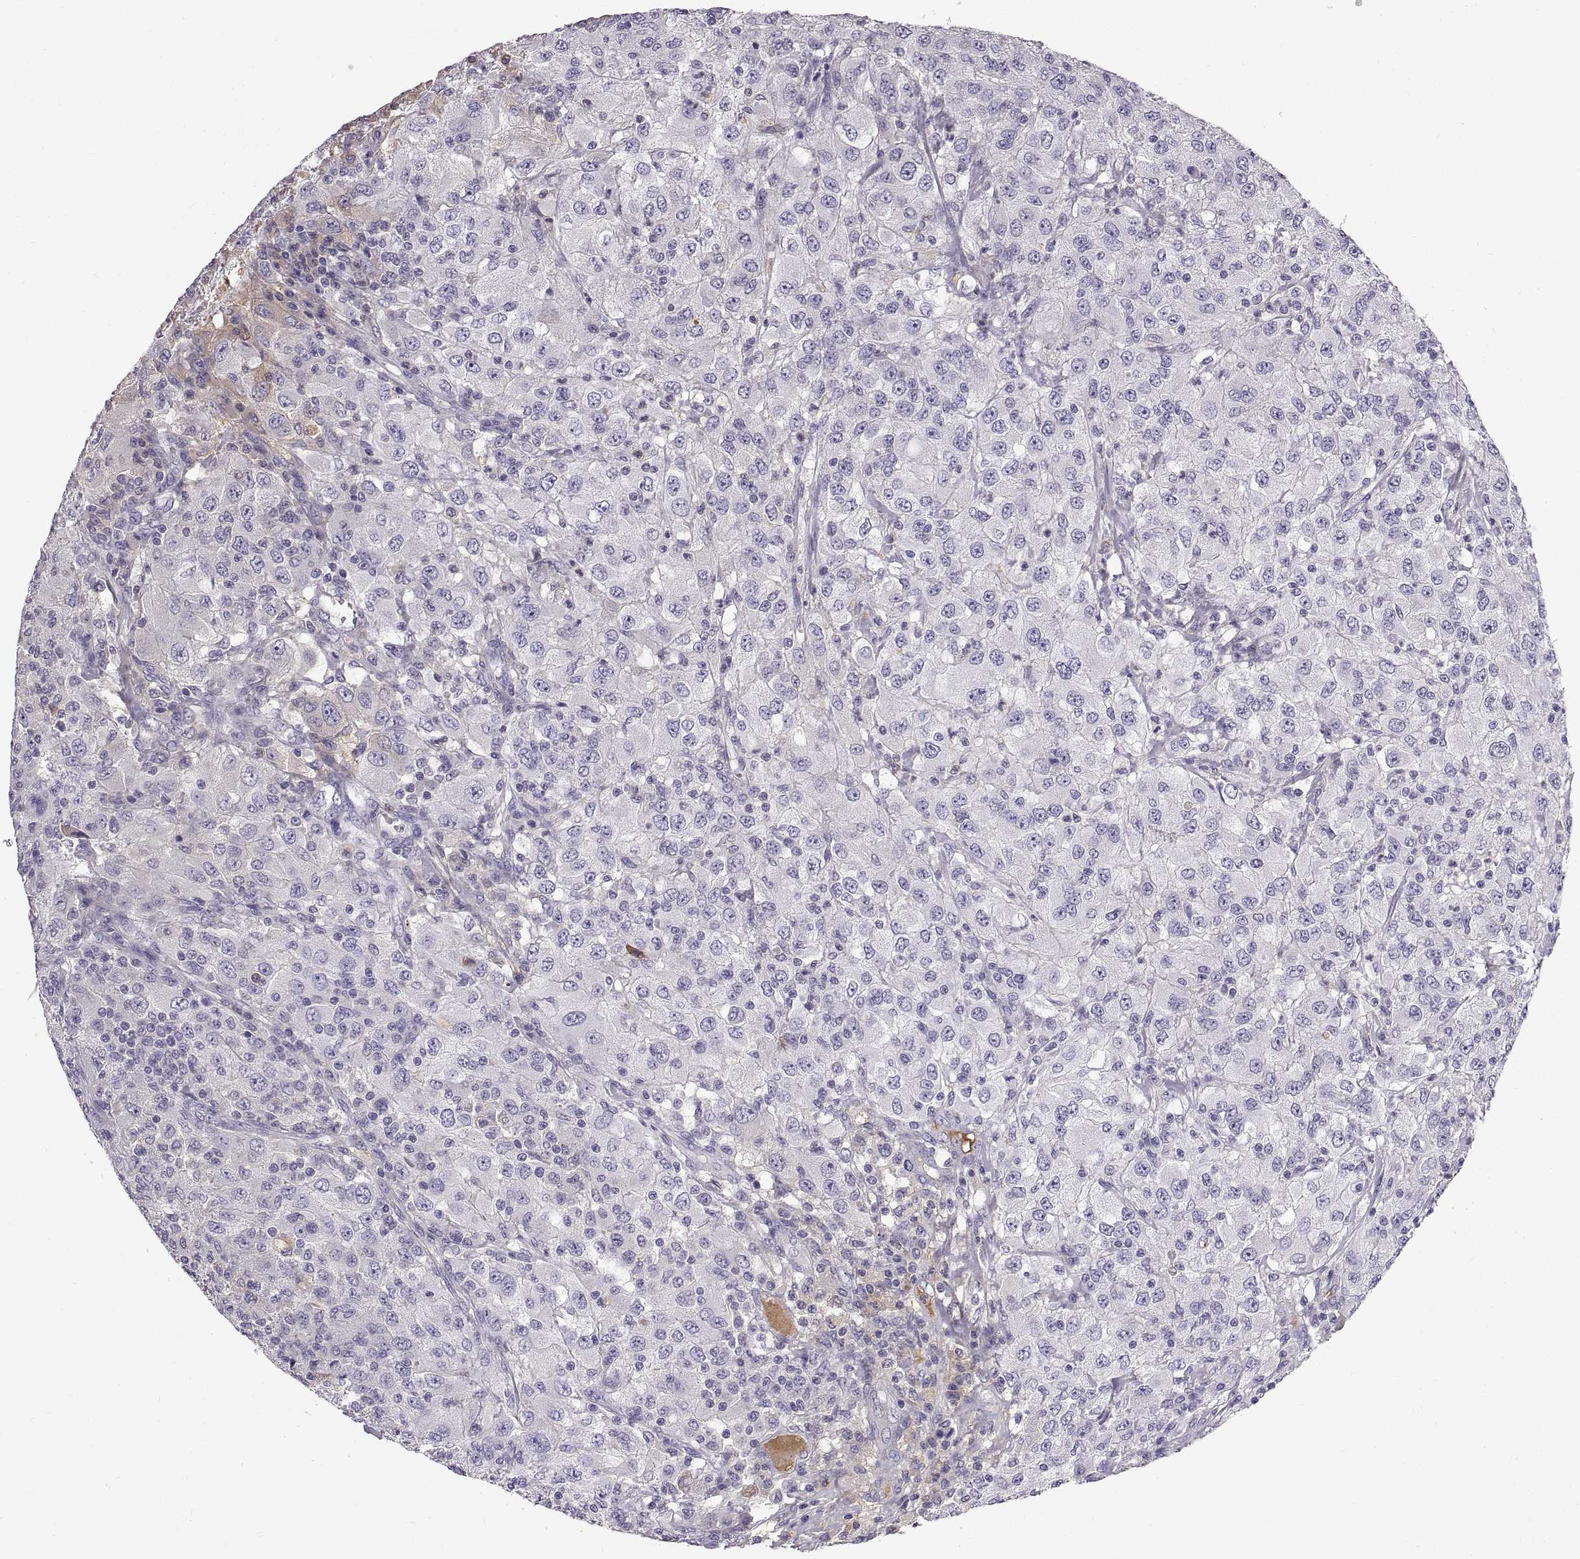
{"staining": {"intensity": "negative", "quantity": "none", "location": "none"}, "tissue": "renal cancer", "cell_type": "Tumor cells", "image_type": "cancer", "snomed": [{"axis": "morphology", "description": "Adenocarcinoma, NOS"}, {"axis": "topography", "description": "Kidney"}], "caption": "IHC micrograph of adenocarcinoma (renal) stained for a protein (brown), which demonstrates no staining in tumor cells. (DAB immunohistochemistry, high magnification).", "gene": "ADAM32", "patient": {"sex": "female", "age": 67}}